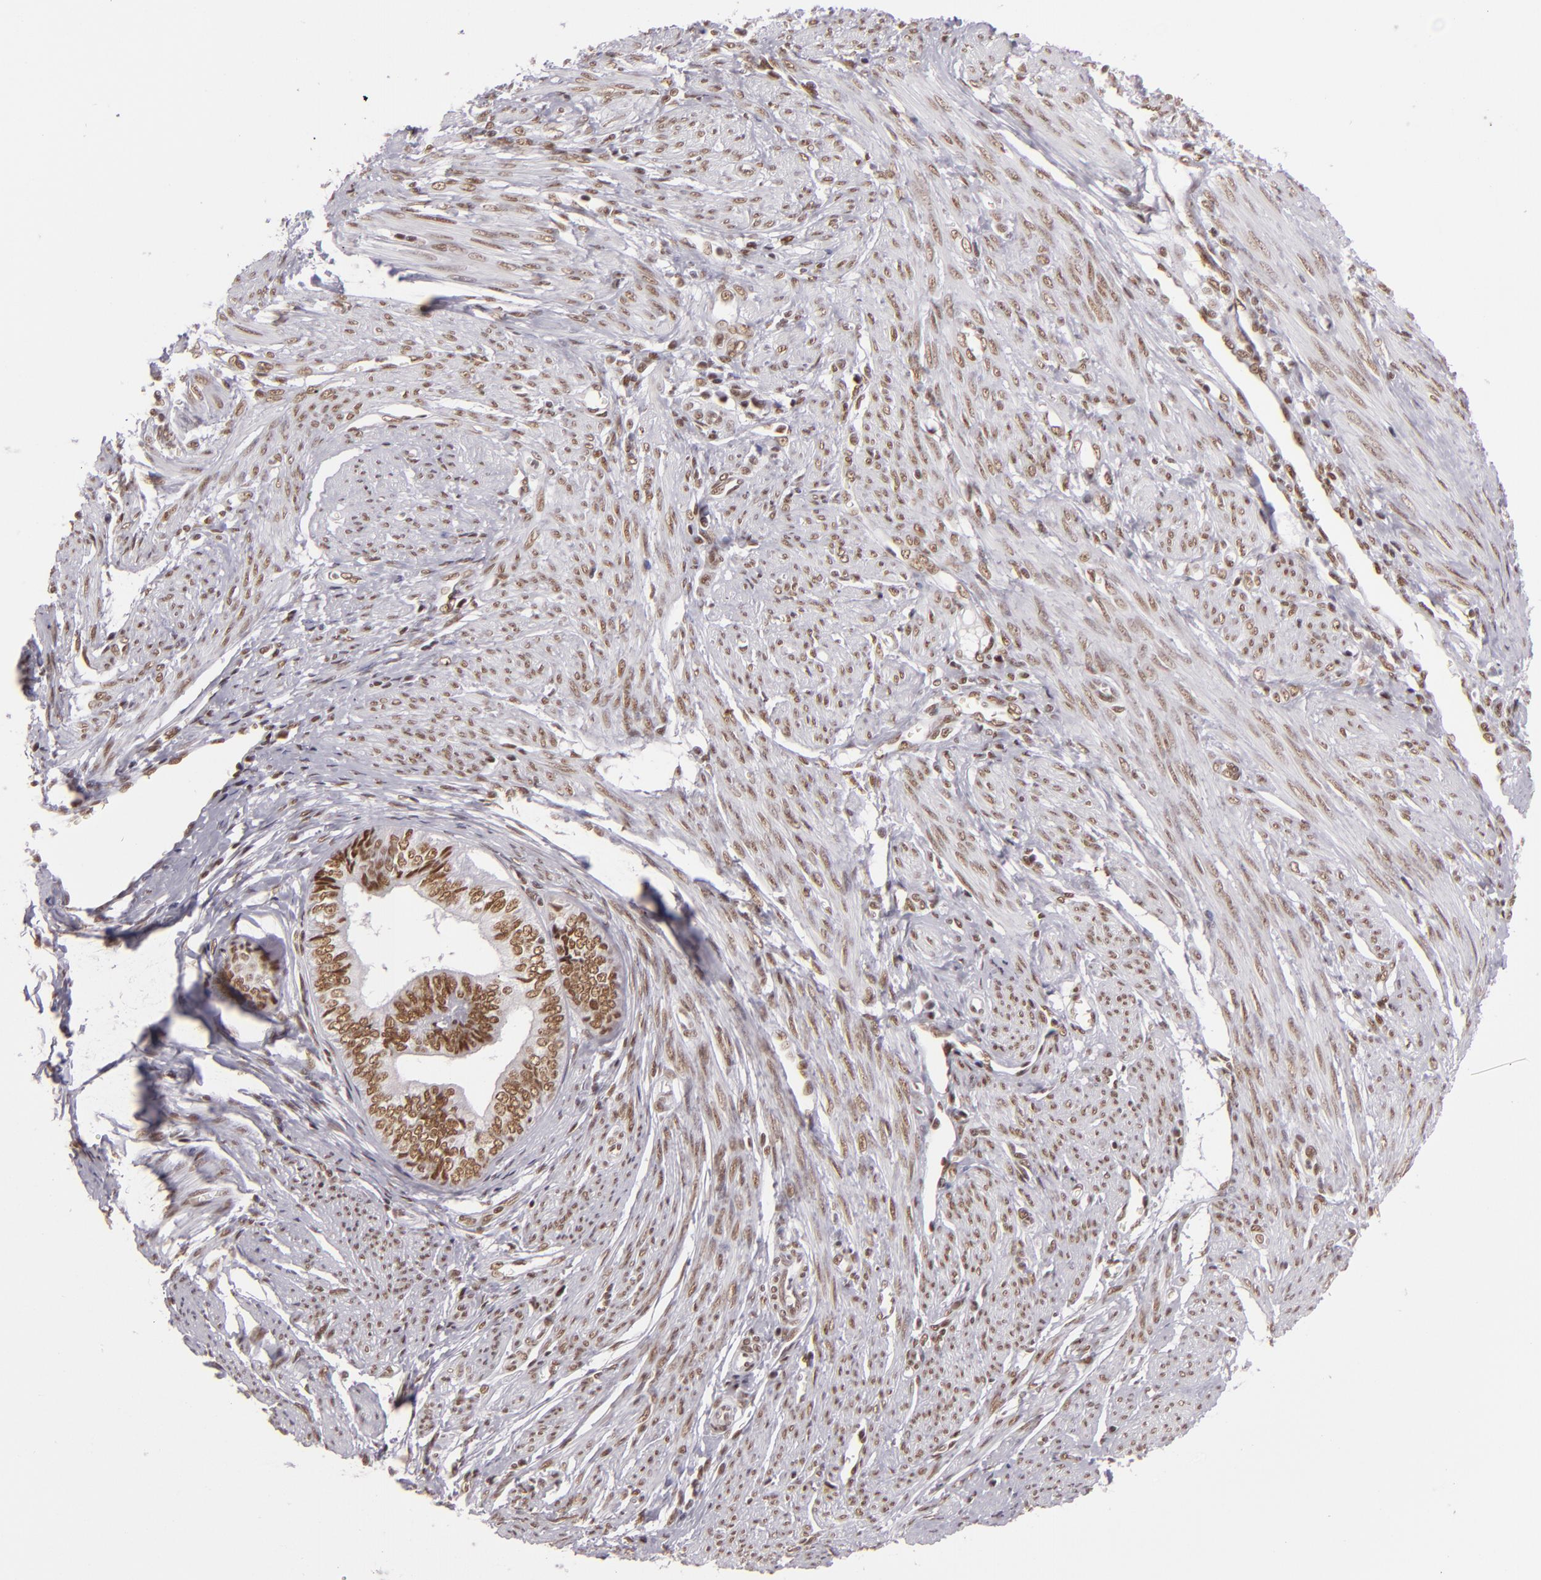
{"staining": {"intensity": "moderate", "quantity": ">75%", "location": "nuclear"}, "tissue": "endometrial cancer", "cell_type": "Tumor cells", "image_type": "cancer", "snomed": [{"axis": "morphology", "description": "Adenocarcinoma, NOS"}, {"axis": "topography", "description": "Endometrium"}], "caption": "This micrograph shows endometrial cancer (adenocarcinoma) stained with immunohistochemistry to label a protein in brown. The nuclear of tumor cells show moderate positivity for the protein. Nuclei are counter-stained blue.", "gene": "BRD8", "patient": {"sex": "female", "age": 75}}